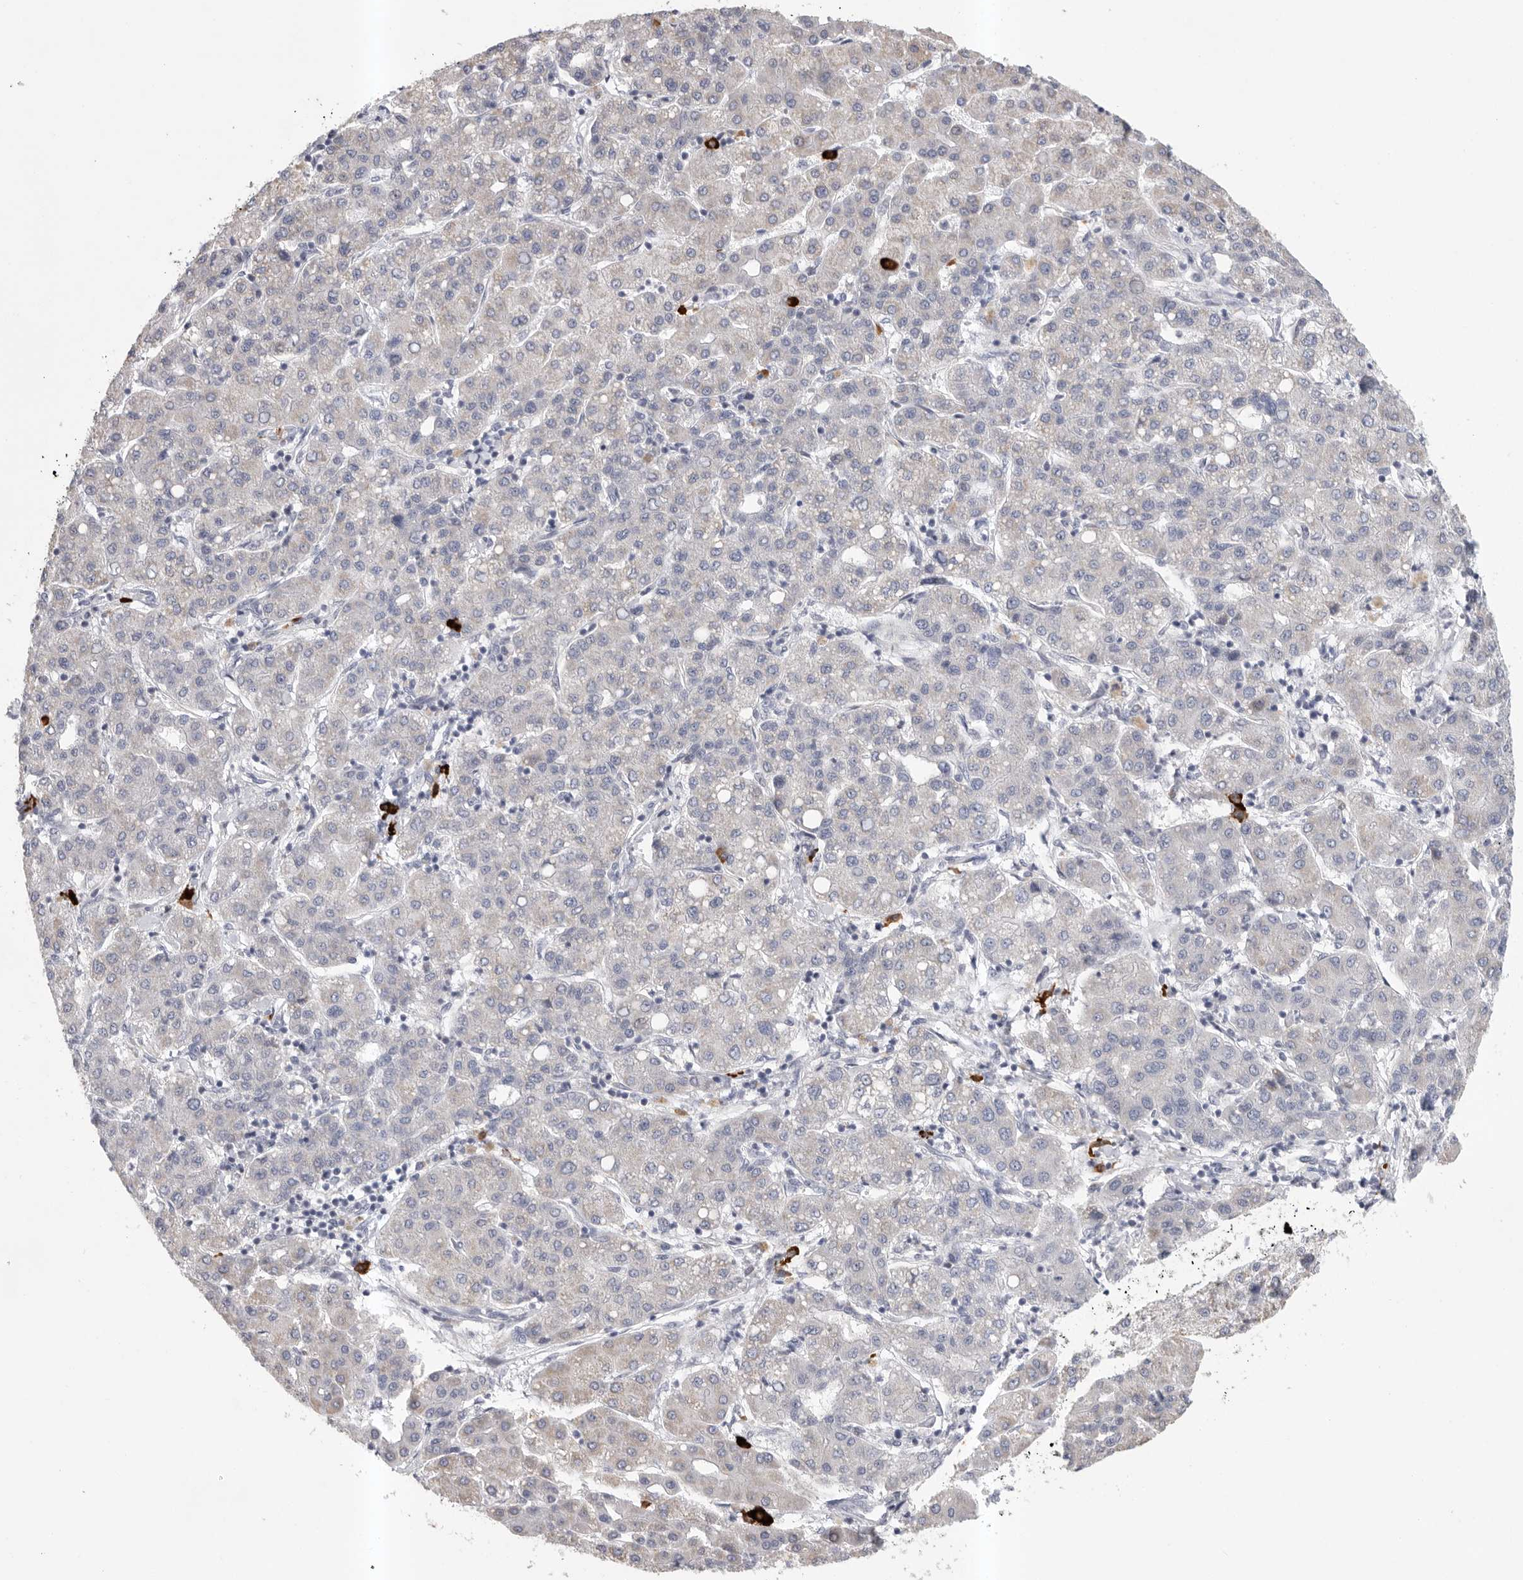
{"staining": {"intensity": "negative", "quantity": "none", "location": "none"}, "tissue": "liver cancer", "cell_type": "Tumor cells", "image_type": "cancer", "snomed": [{"axis": "morphology", "description": "Carcinoma, Hepatocellular, NOS"}, {"axis": "topography", "description": "Liver"}], "caption": "Liver cancer was stained to show a protein in brown. There is no significant staining in tumor cells.", "gene": "TMEM69", "patient": {"sex": "male", "age": 65}}